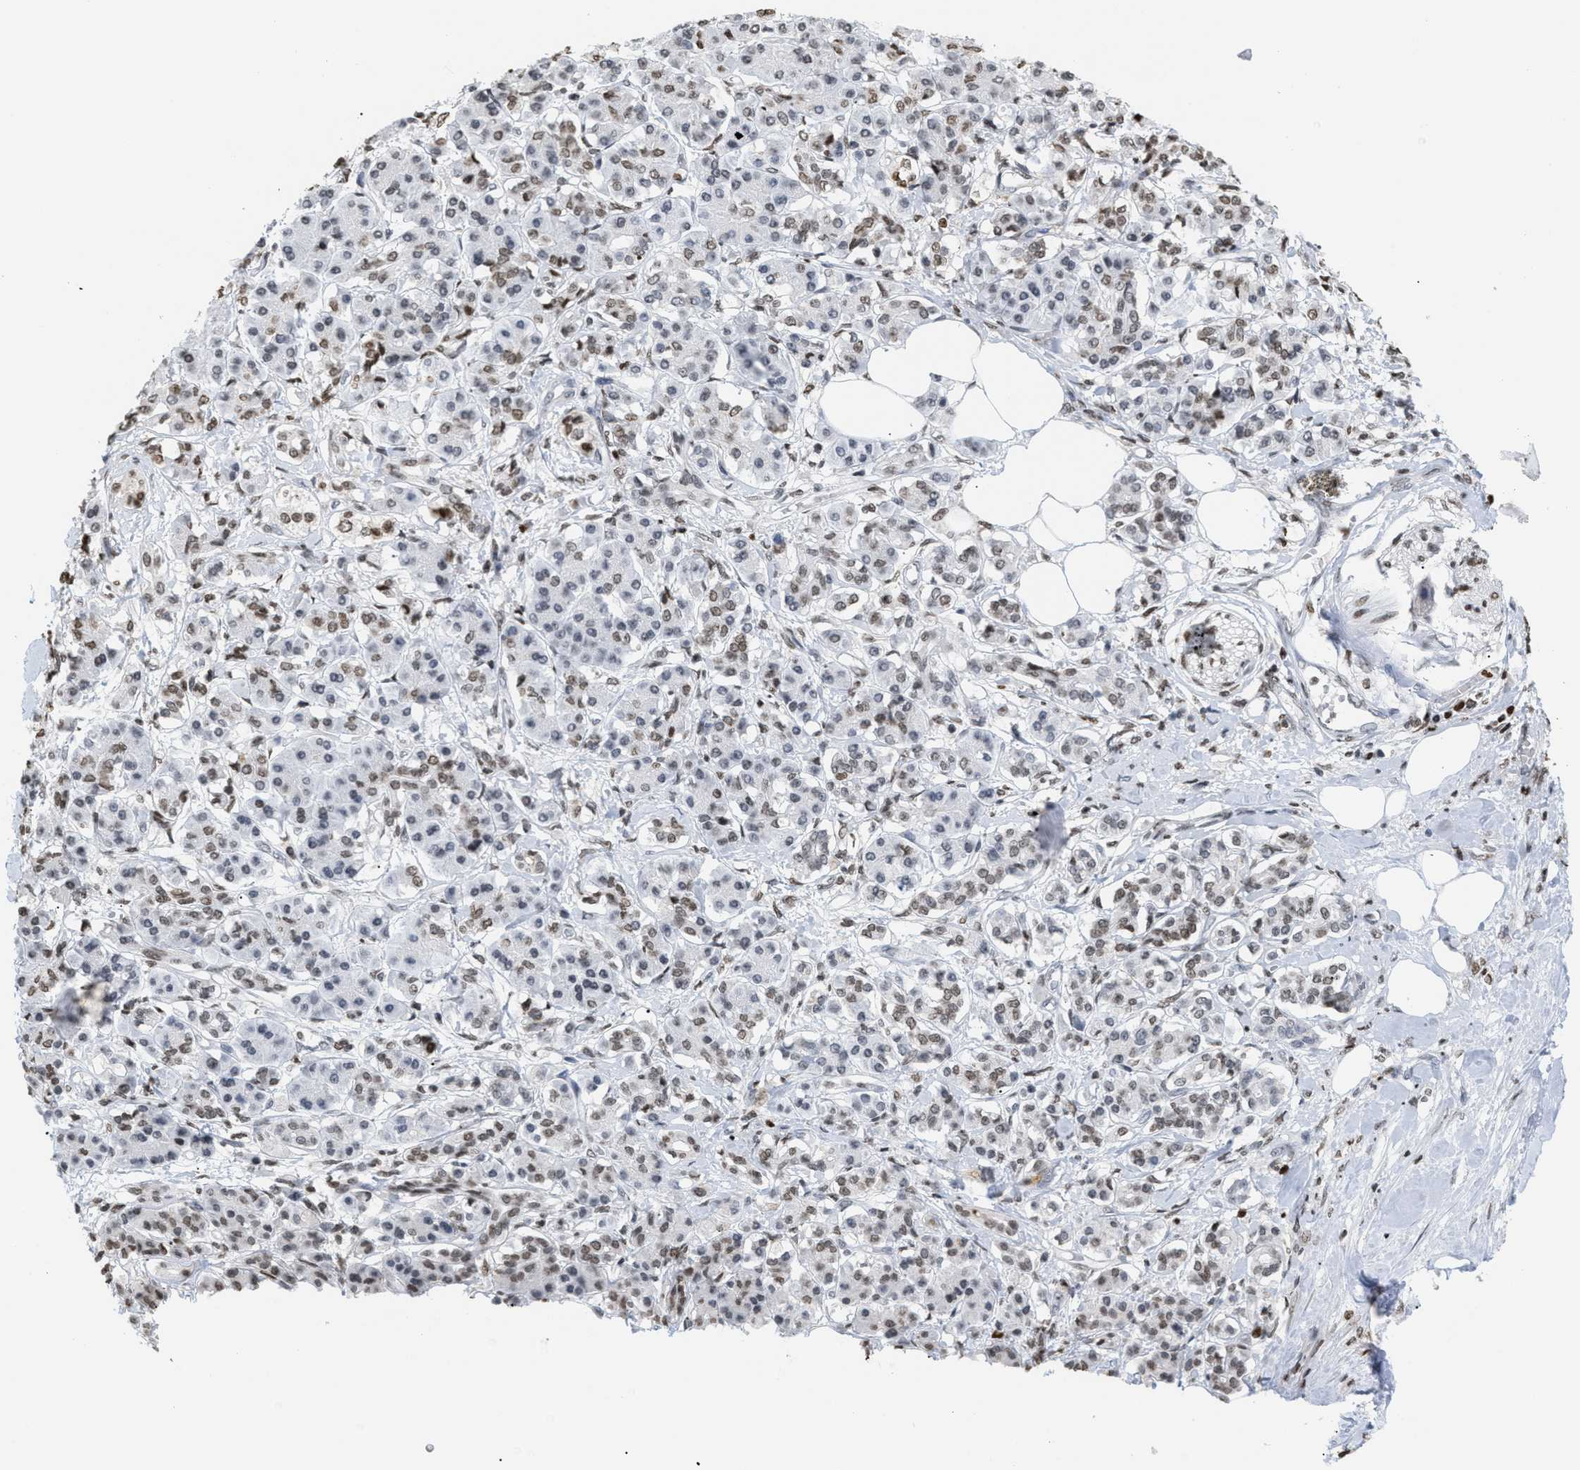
{"staining": {"intensity": "weak", "quantity": ">75%", "location": "nuclear"}, "tissue": "pancreatic cancer", "cell_type": "Tumor cells", "image_type": "cancer", "snomed": [{"axis": "morphology", "description": "Adenocarcinoma, NOS"}, {"axis": "topography", "description": "Pancreas"}], "caption": "The image exhibits a brown stain indicating the presence of a protein in the nuclear of tumor cells in pancreatic adenocarcinoma. (DAB (3,3'-diaminobenzidine) IHC with brightfield microscopy, high magnification).", "gene": "HMGN2", "patient": {"sex": "female", "age": 56}}